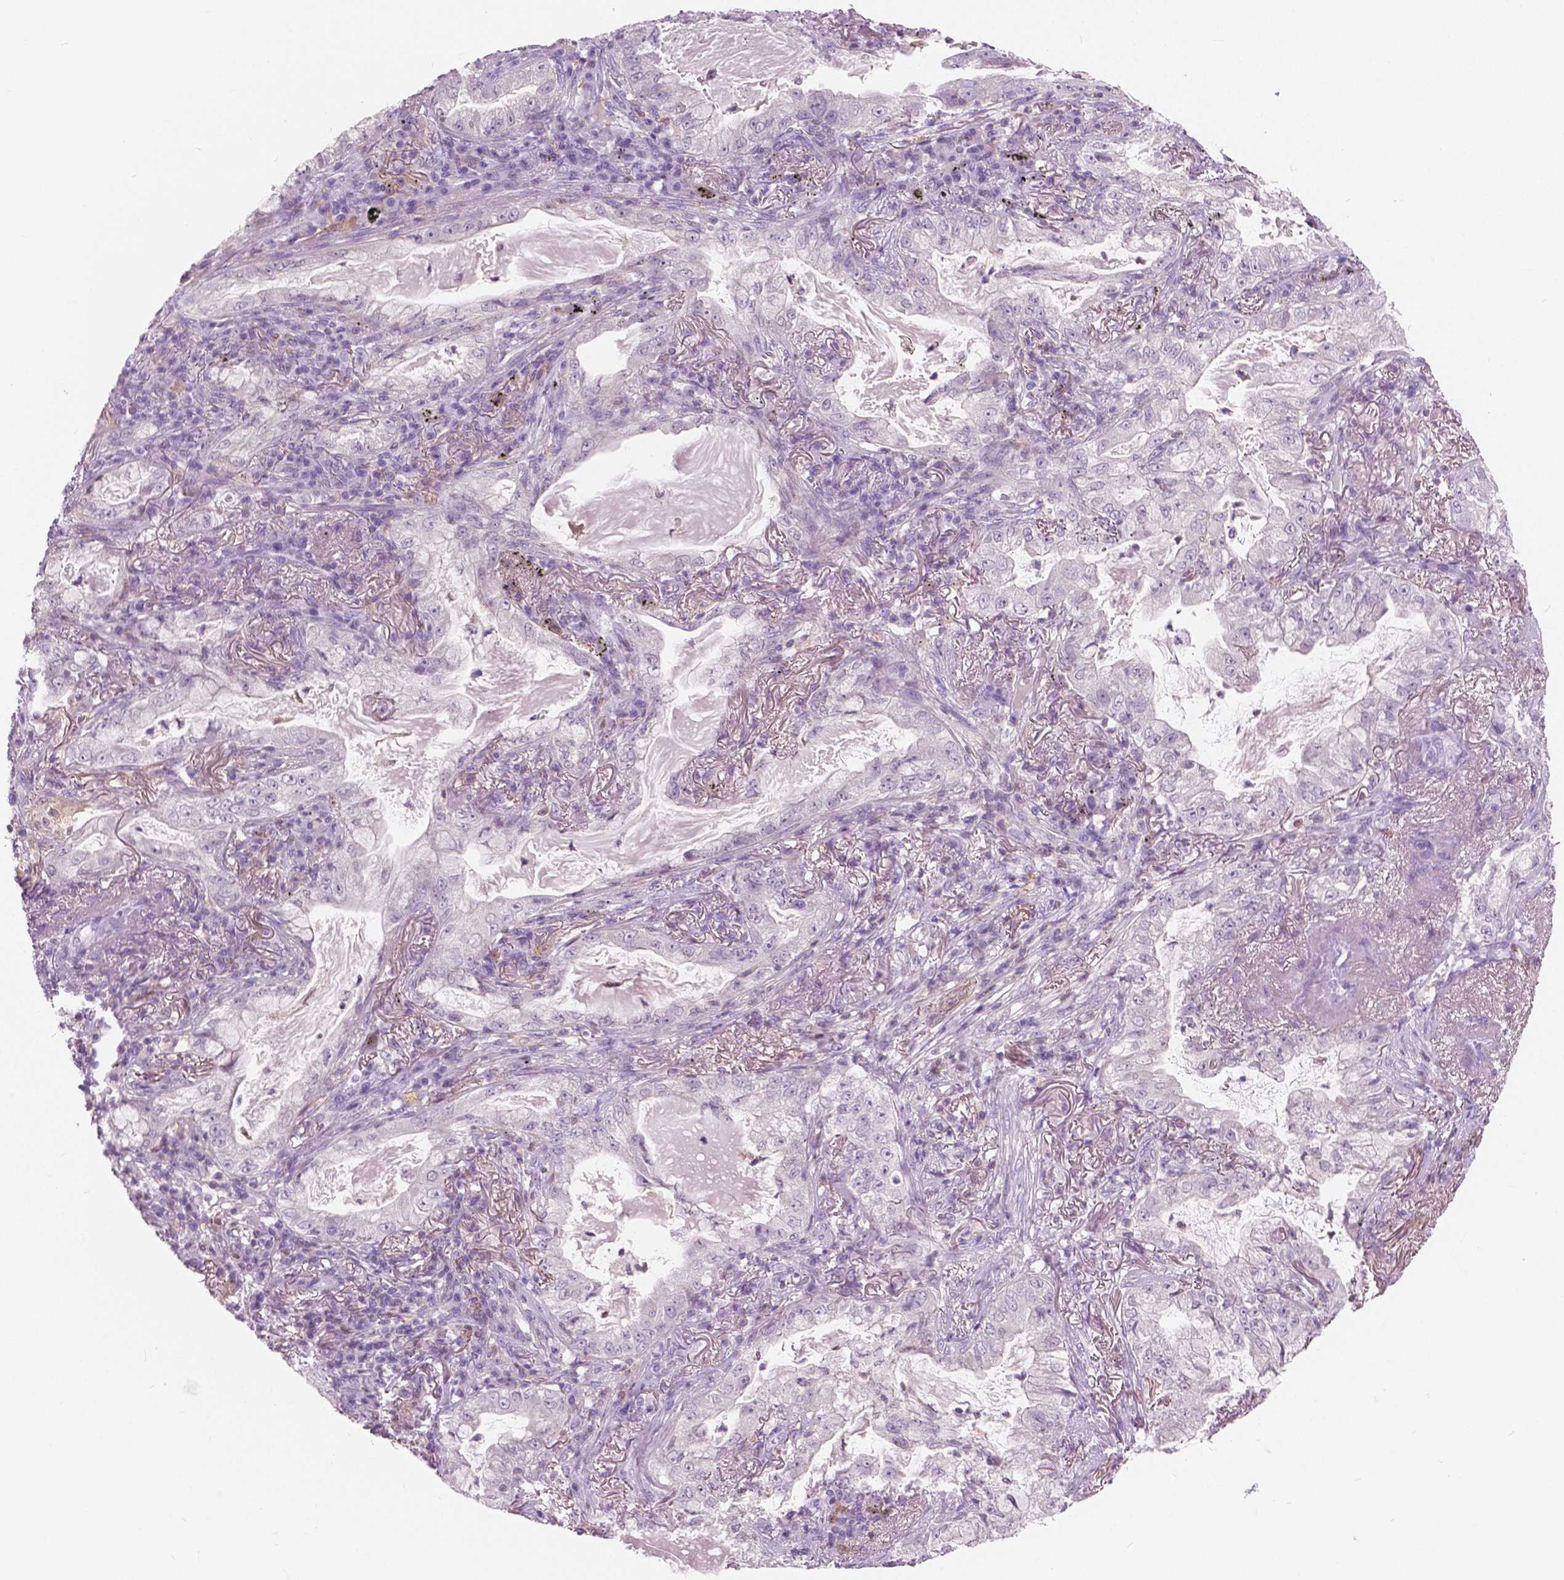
{"staining": {"intensity": "negative", "quantity": "none", "location": "none"}, "tissue": "lung cancer", "cell_type": "Tumor cells", "image_type": "cancer", "snomed": [{"axis": "morphology", "description": "Adenocarcinoma, NOS"}, {"axis": "topography", "description": "Lung"}], "caption": "This is an IHC histopathology image of lung cancer. There is no expression in tumor cells.", "gene": "GALM", "patient": {"sex": "female", "age": 73}}